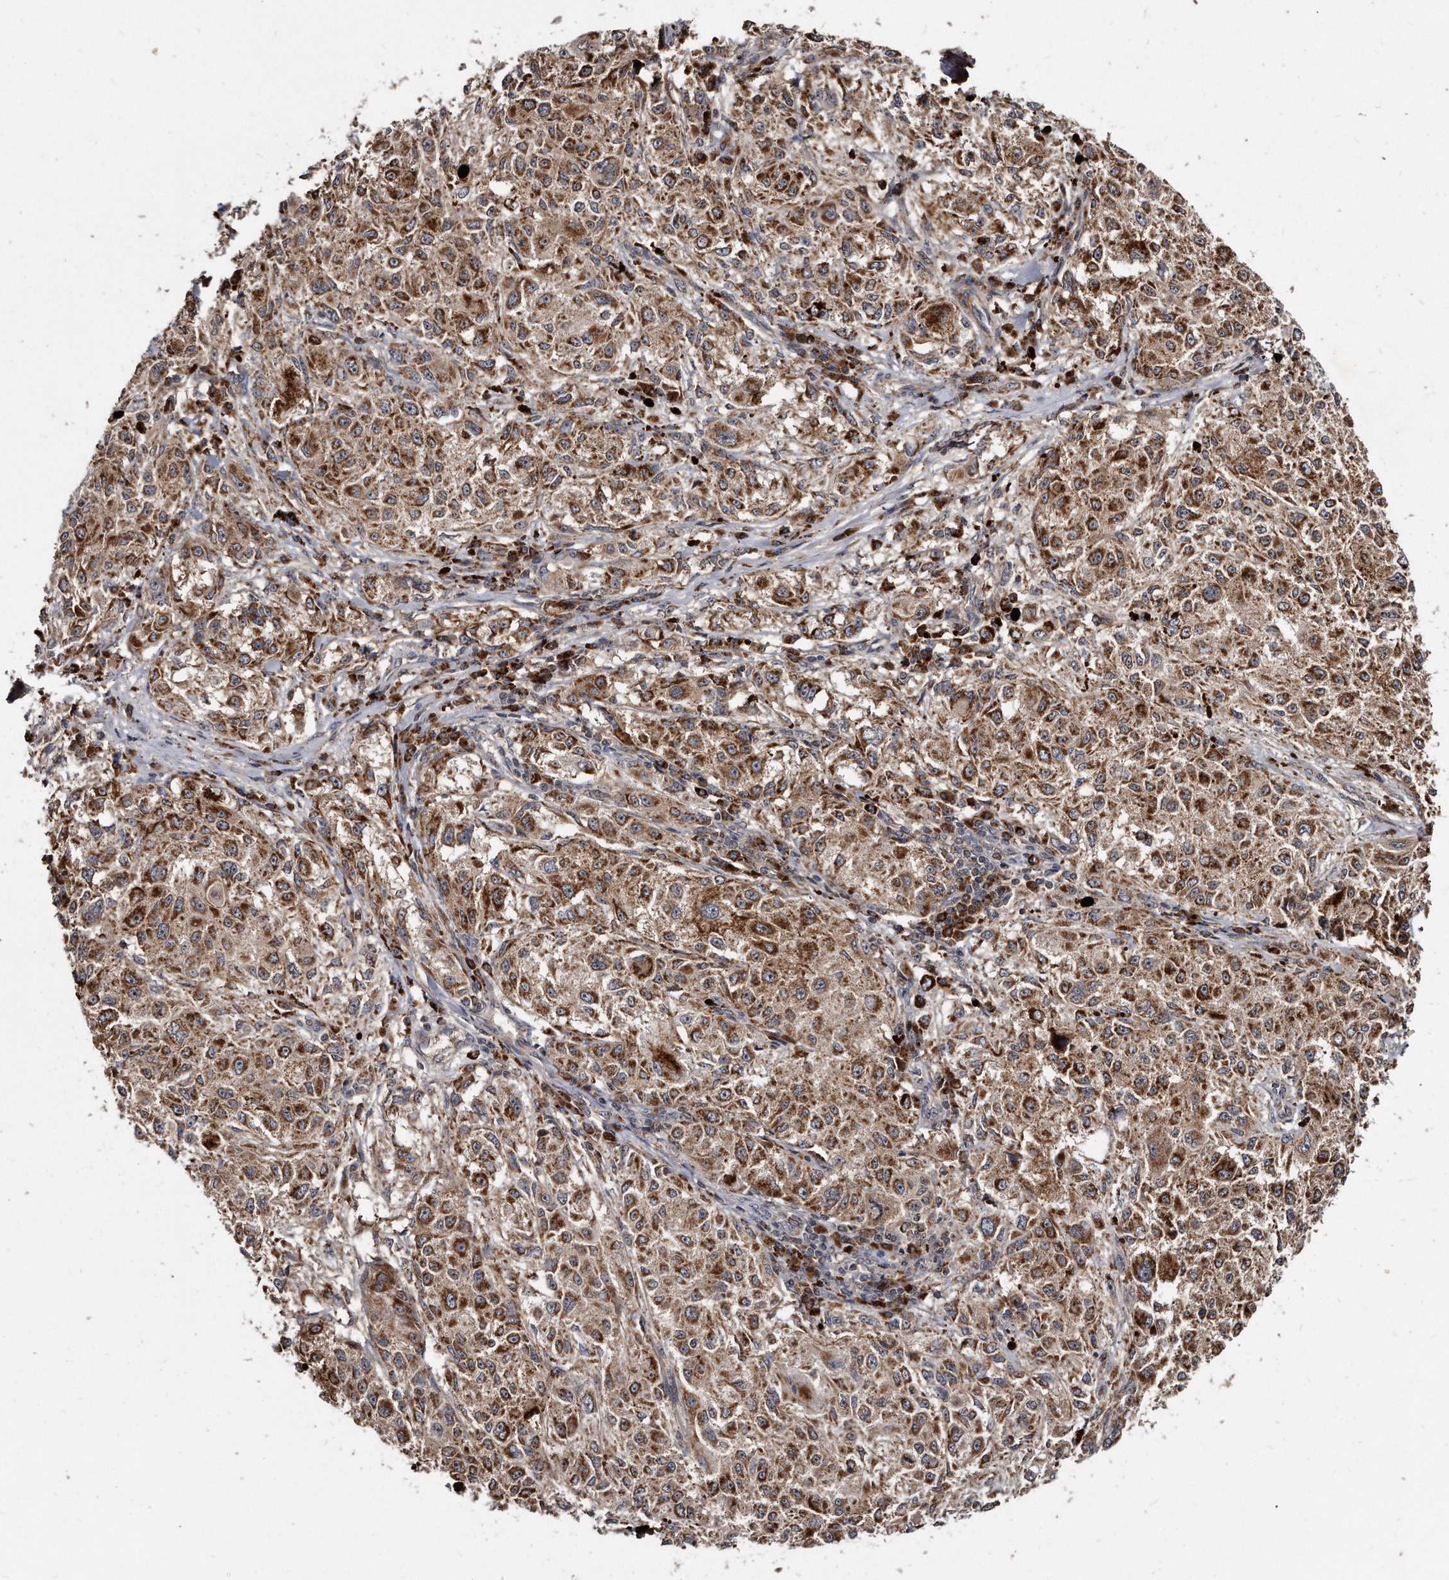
{"staining": {"intensity": "moderate", "quantity": ">75%", "location": "cytoplasmic/membranous"}, "tissue": "melanoma", "cell_type": "Tumor cells", "image_type": "cancer", "snomed": [{"axis": "morphology", "description": "Necrosis, NOS"}, {"axis": "morphology", "description": "Malignant melanoma, NOS"}, {"axis": "topography", "description": "Skin"}], "caption": "Moderate cytoplasmic/membranous positivity for a protein is present in about >75% of tumor cells of melanoma using immunohistochemistry.", "gene": "FAM136A", "patient": {"sex": "female", "age": 87}}